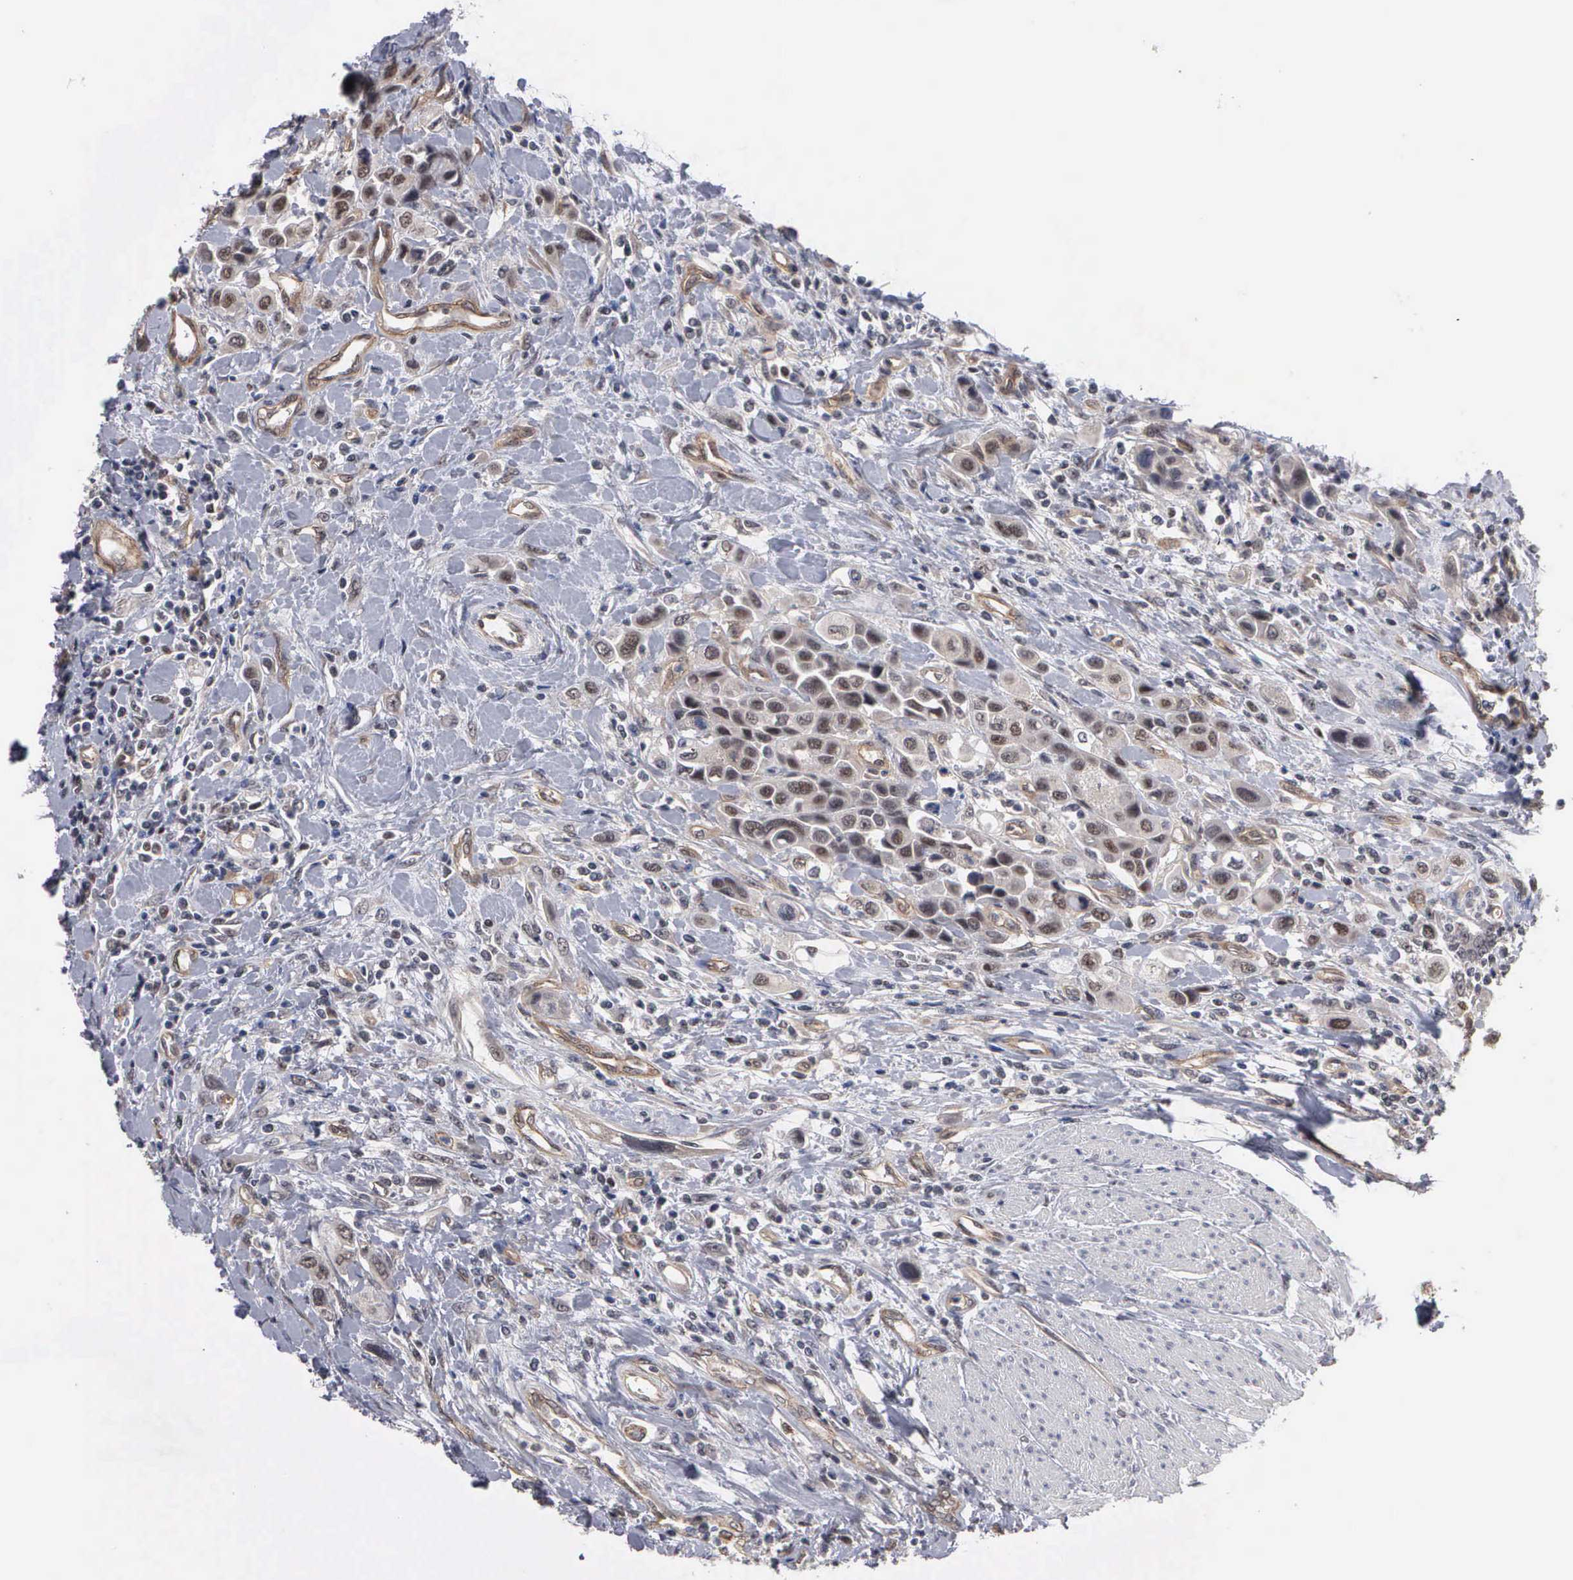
{"staining": {"intensity": "weak", "quantity": "25%-75%", "location": "nuclear"}, "tissue": "urothelial cancer", "cell_type": "Tumor cells", "image_type": "cancer", "snomed": [{"axis": "morphology", "description": "Urothelial carcinoma, High grade"}, {"axis": "topography", "description": "Urinary bladder"}], "caption": "Urothelial cancer stained with immunohistochemistry reveals weak nuclear positivity in approximately 25%-75% of tumor cells.", "gene": "ZBTB33", "patient": {"sex": "male", "age": 50}}